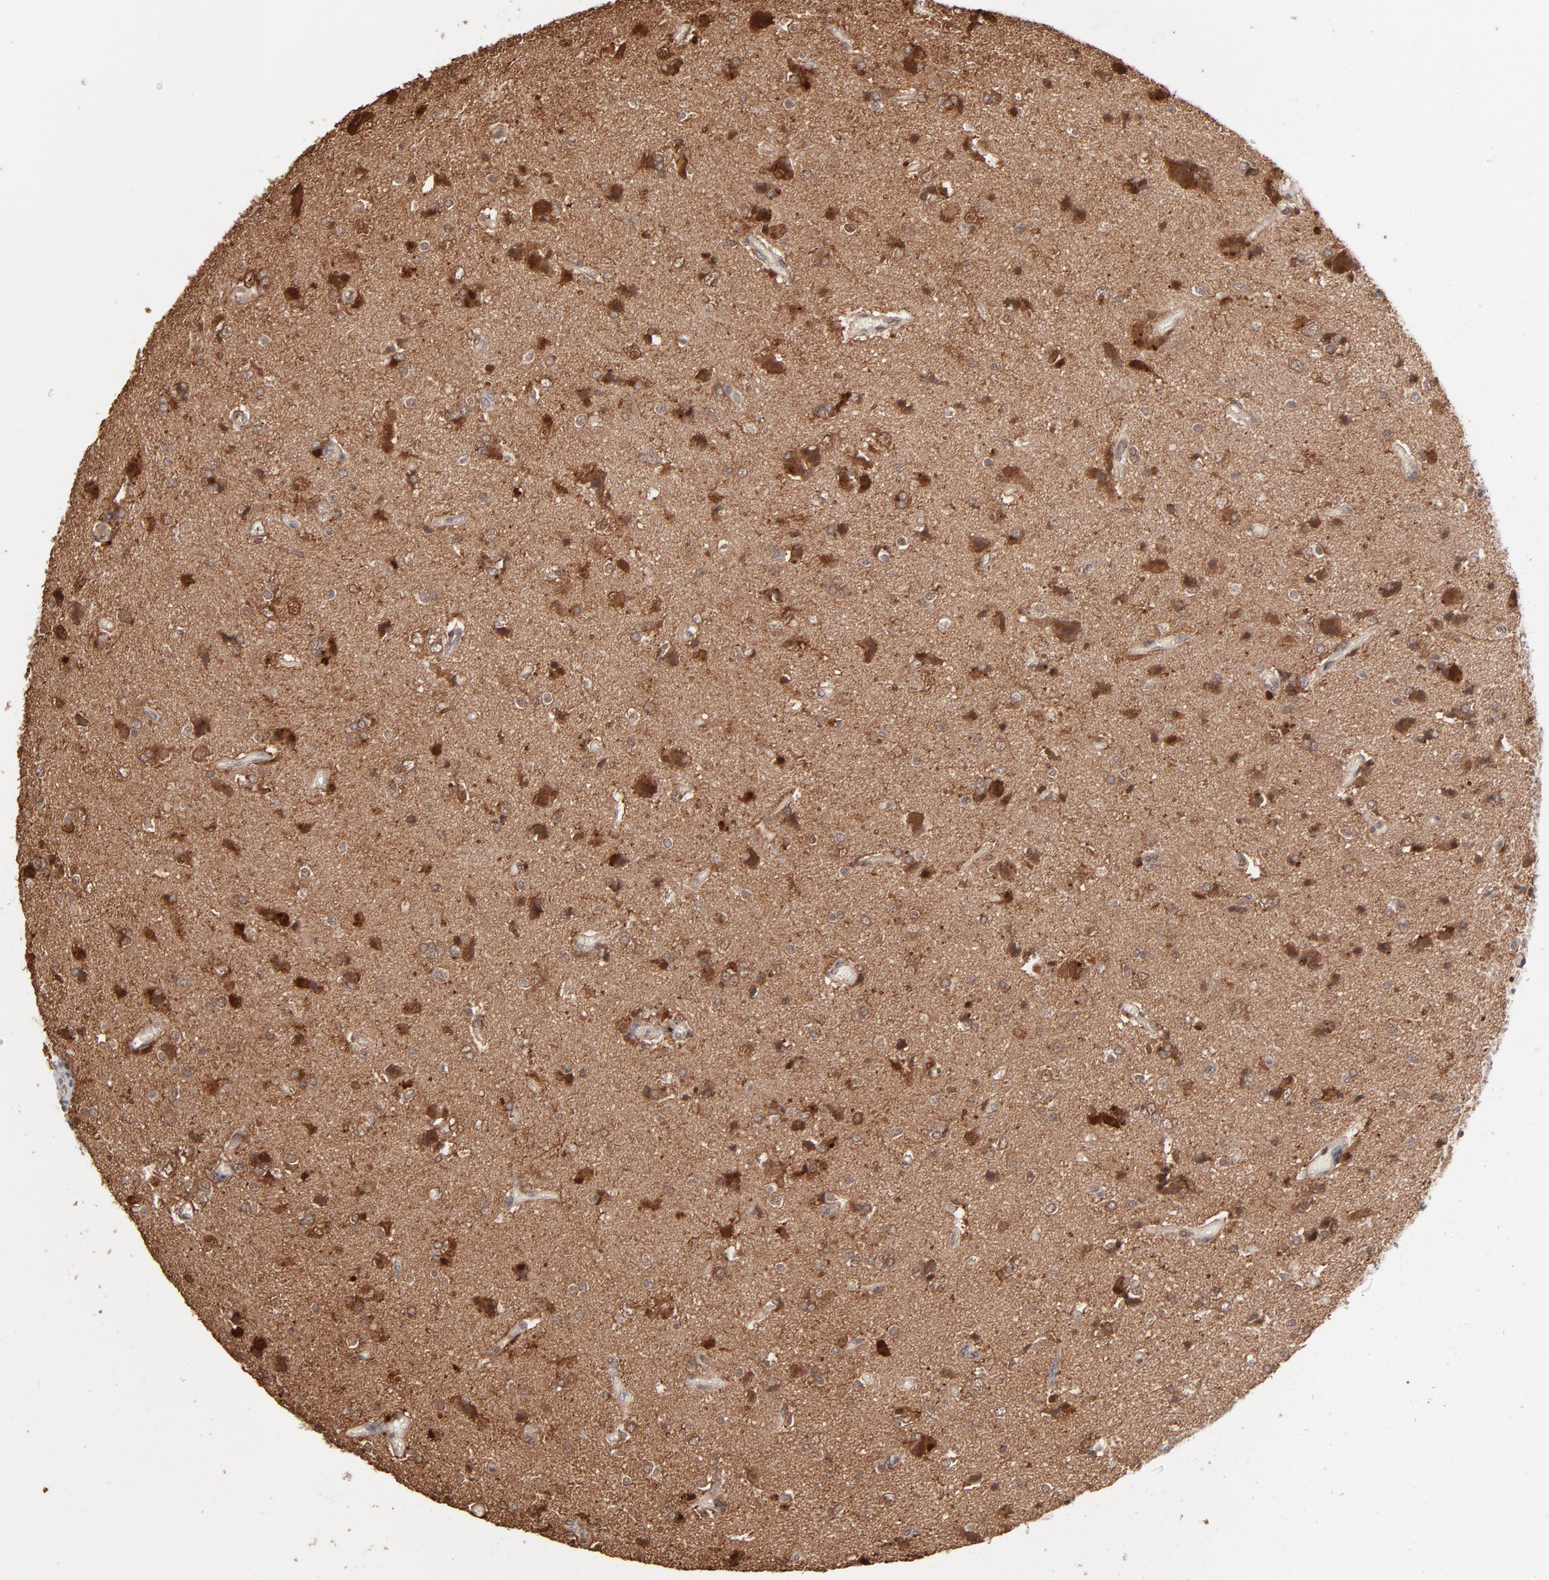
{"staining": {"intensity": "strong", "quantity": "25%-75%", "location": "cytoplasmic/membranous,nuclear"}, "tissue": "glioma", "cell_type": "Tumor cells", "image_type": "cancer", "snomed": [{"axis": "morphology", "description": "Glioma, malignant, High grade"}, {"axis": "topography", "description": "Brain"}], "caption": "This micrograph reveals immunohistochemistry (IHC) staining of glioma, with high strong cytoplasmic/membranous and nuclear positivity in approximately 25%-75% of tumor cells.", "gene": "ARIH1", "patient": {"sex": "male", "age": 47}}